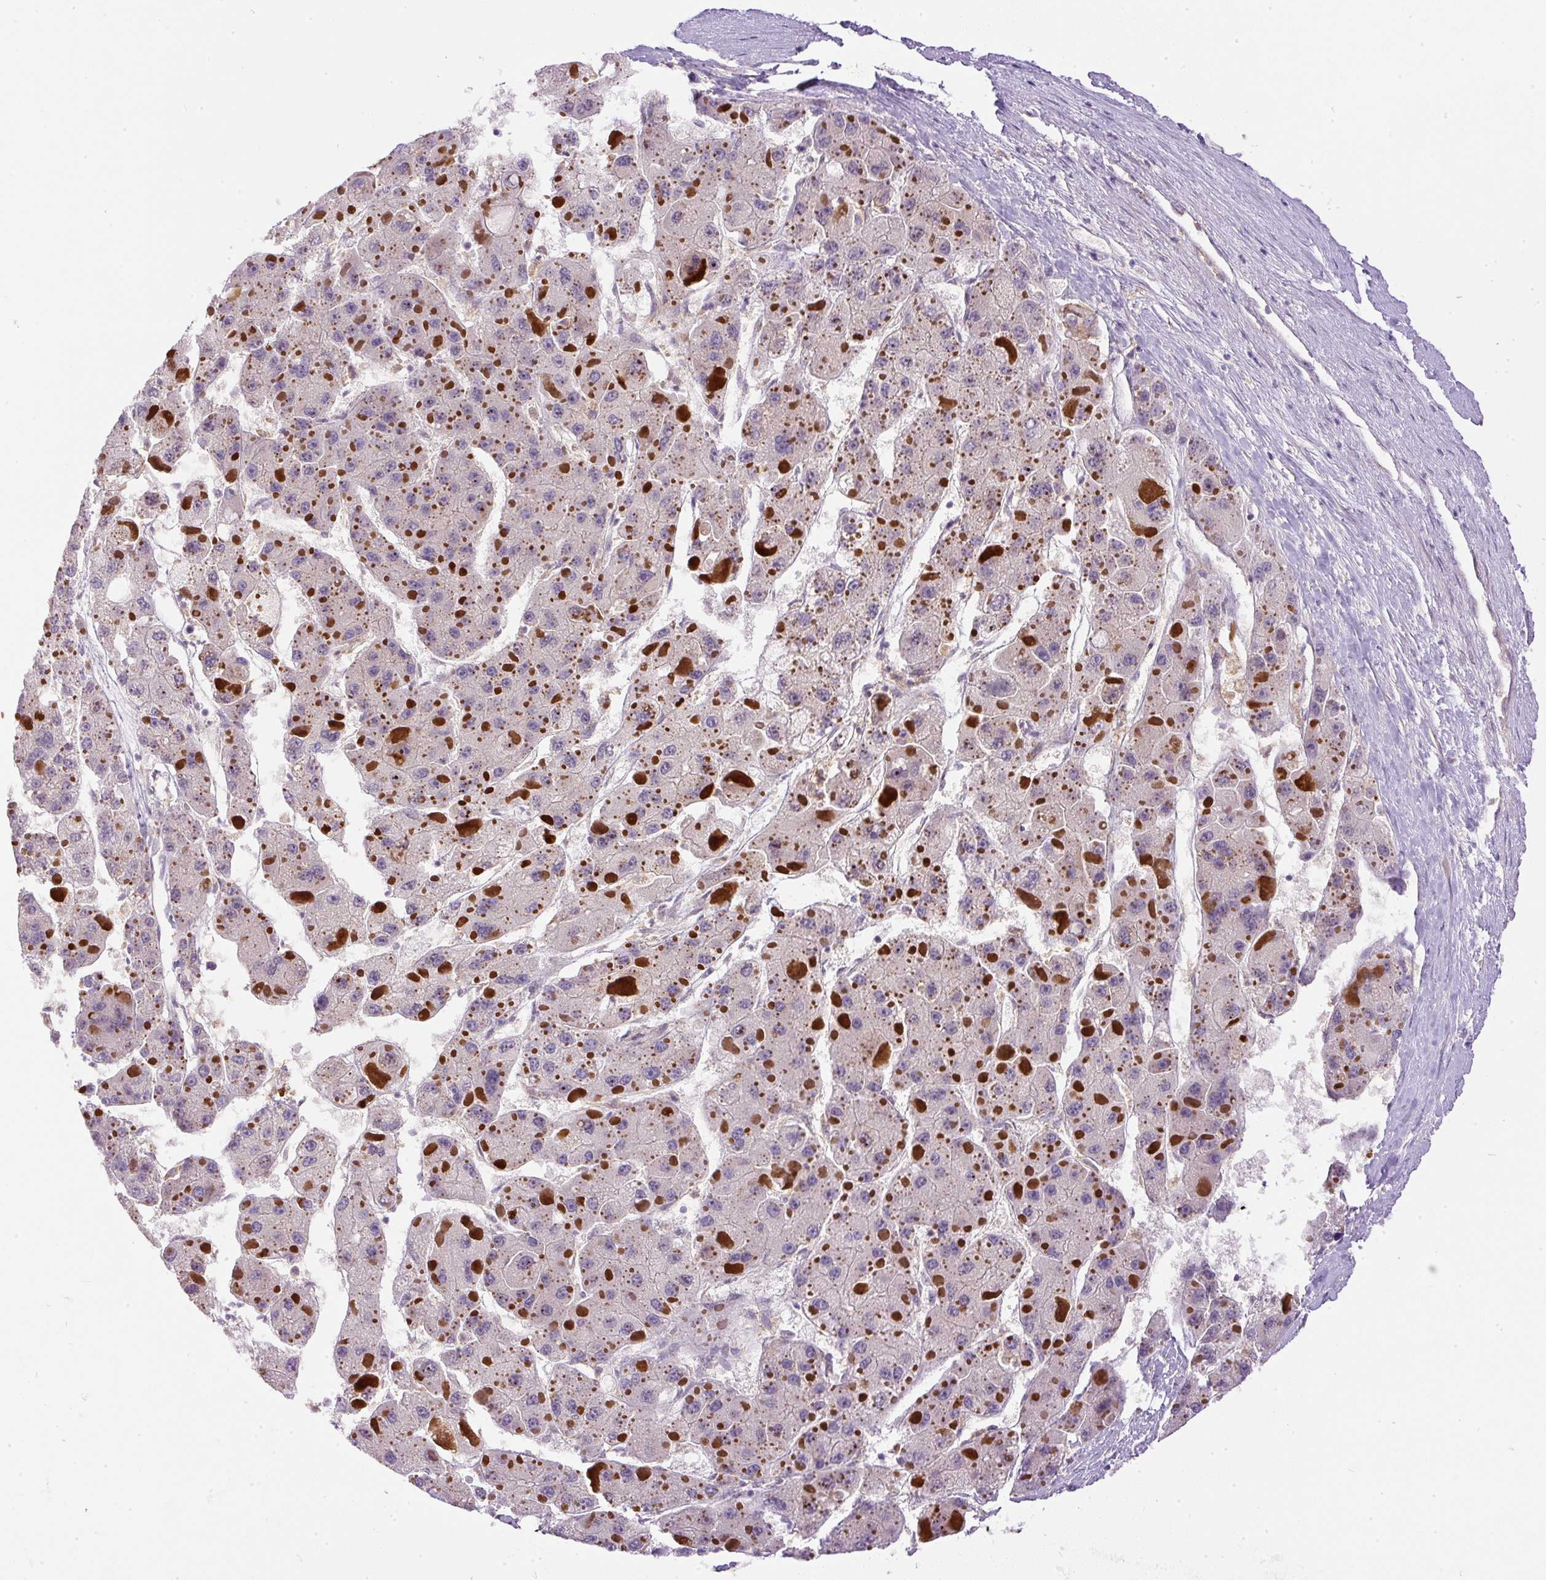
{"staining": {"intensity": "negative", "quantity": "none", "location": "none"}, "tissue": "liver cancer", "cell_type": "Tumor cells", "image_type": "cancer", "snomed": [{"axis": "morphology", "description": "Carcinoma, Hepatocellular, NOS"}, {"axis": "topography", "description": "Liver"}], "caption": "The image shows no significant expression in tumor cells of hepatocellular carcinoma (liver).", "gene": "DAPK1", "patient": {"sex": "female", "age": 73}}